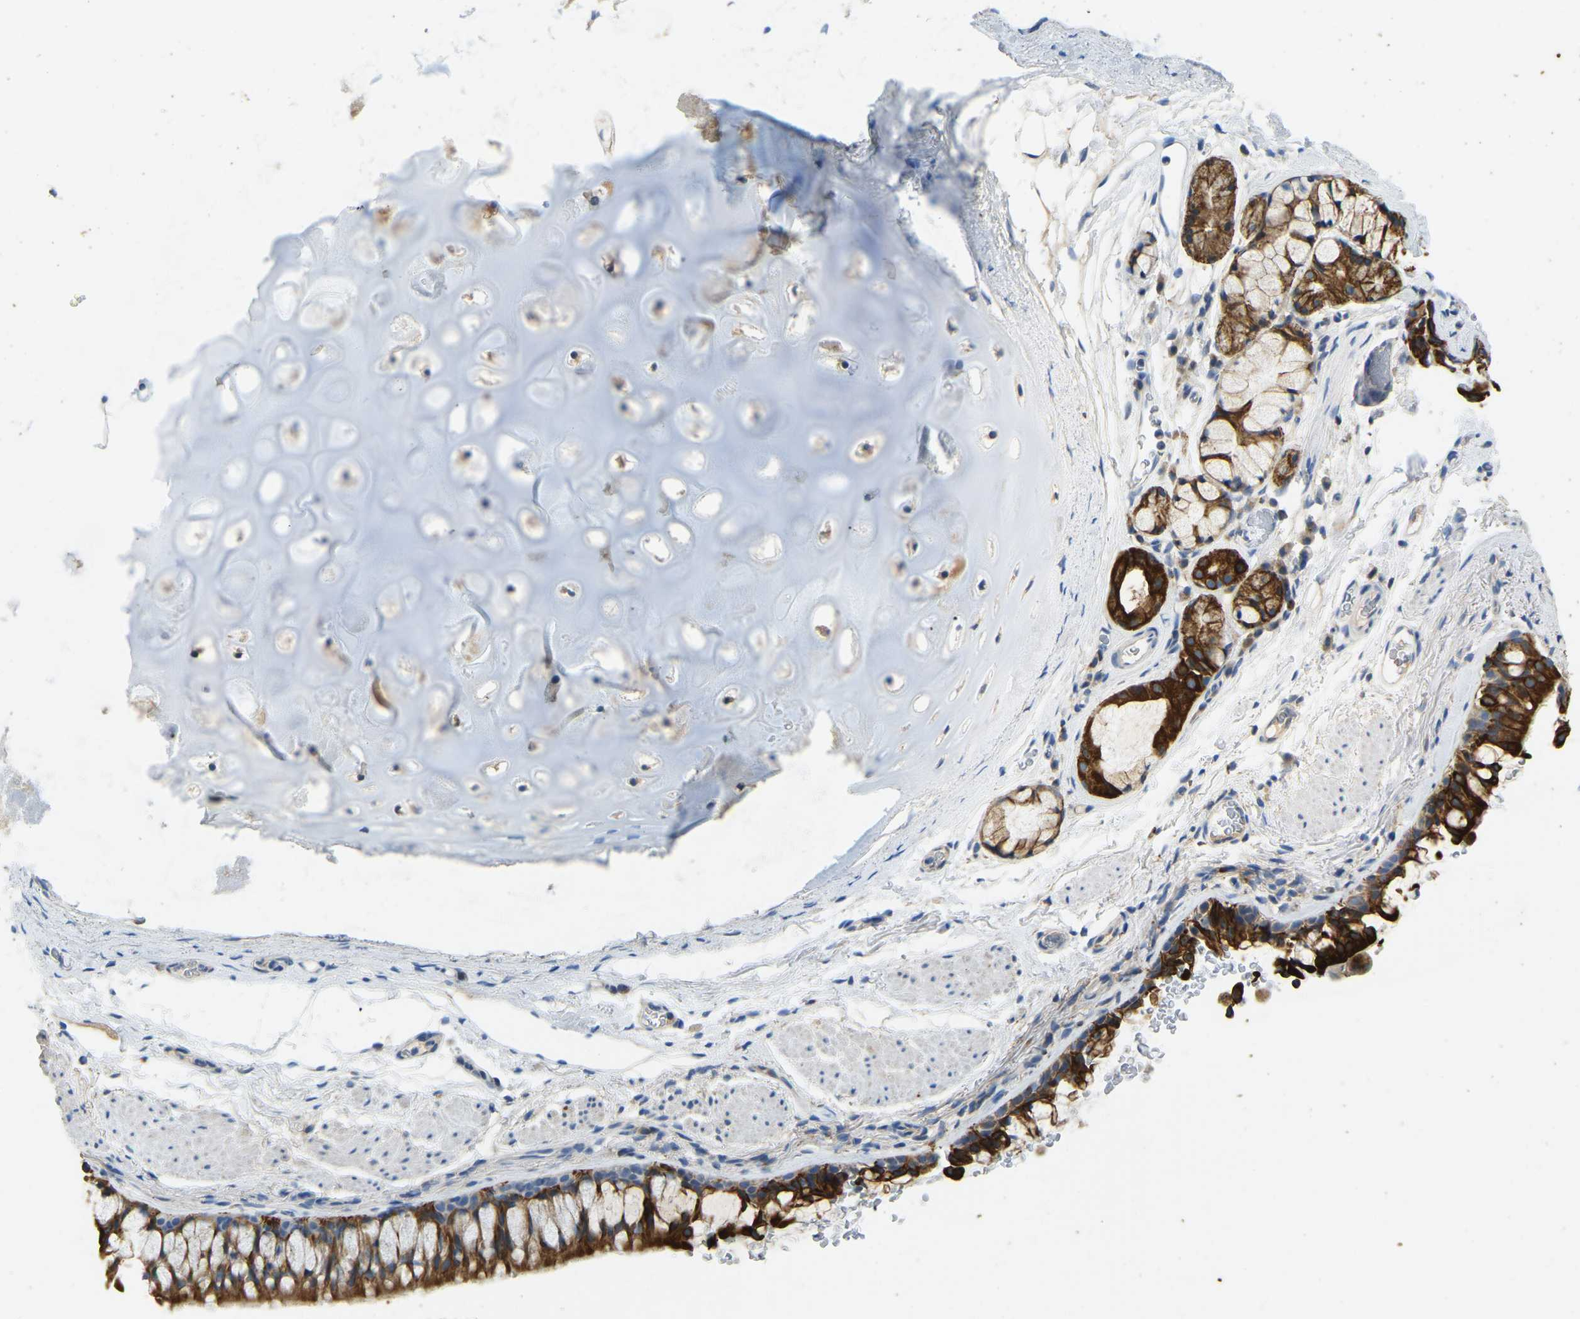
{"staining": {"intensity": "strong", "quantity": ">75%", "location": "cytoplasmic/membranous"}, "tissue": "bronchus", "cell_type": "Respiratory epithelial cells", "image_type": "normal", "snomed": [{"axis": "morphology", "description": "Normal tissue, NOS"}, {"axis": "topography", "description": "Cartilage tissue"}, {"axis": "topography", "description": "Bronchus"}], "caption": "Unremarkable bronchus was stained to show a protein in brown. There is high levels of strong cytoplasmic/membranous positivity in about >75% of respiratory epithelial cells.", "gene": "ZNF200", "patient": {"sex": "female", "age": 53}}